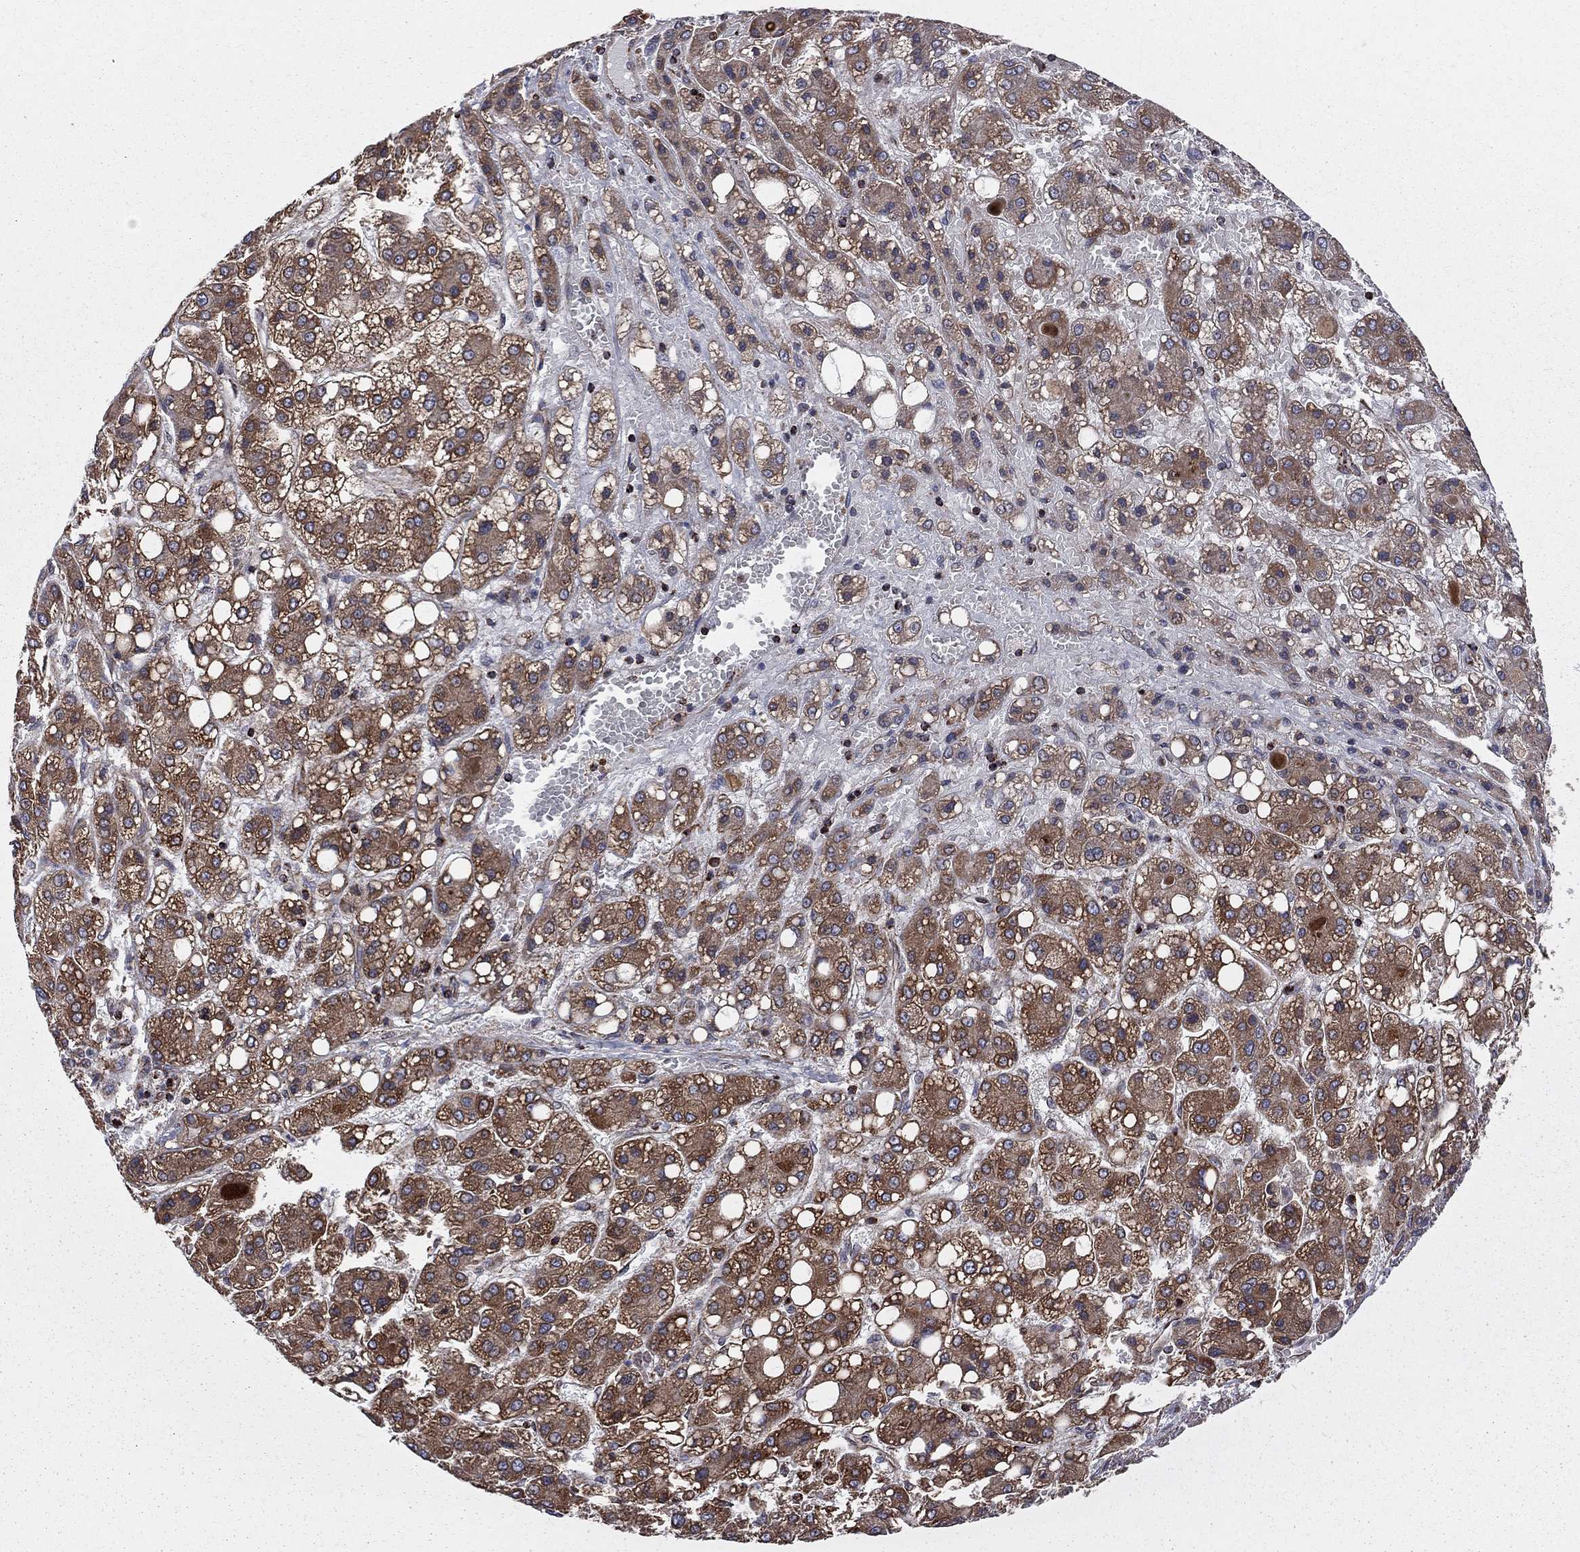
{"staining": {"intensity": "strong", "quantity": ">75%", "location": "cytoplasmic/membranous"}, "tissue": "liver cancer", "cell_type": "Tumor cells", "image_type": "cancer", "snomed": [{"axis": "morphology", "description": "Carcinoma, Hepatocellular, NOS"}, {"axis": "topography", "description": "Liver"}], "caption": "A brown stain shows strong cytoplasmic/membranous staining of a protein in human liver cancer tumor cells.", "gene": "CLPTM1", "patient": {"sex": "male", "age": 73}}